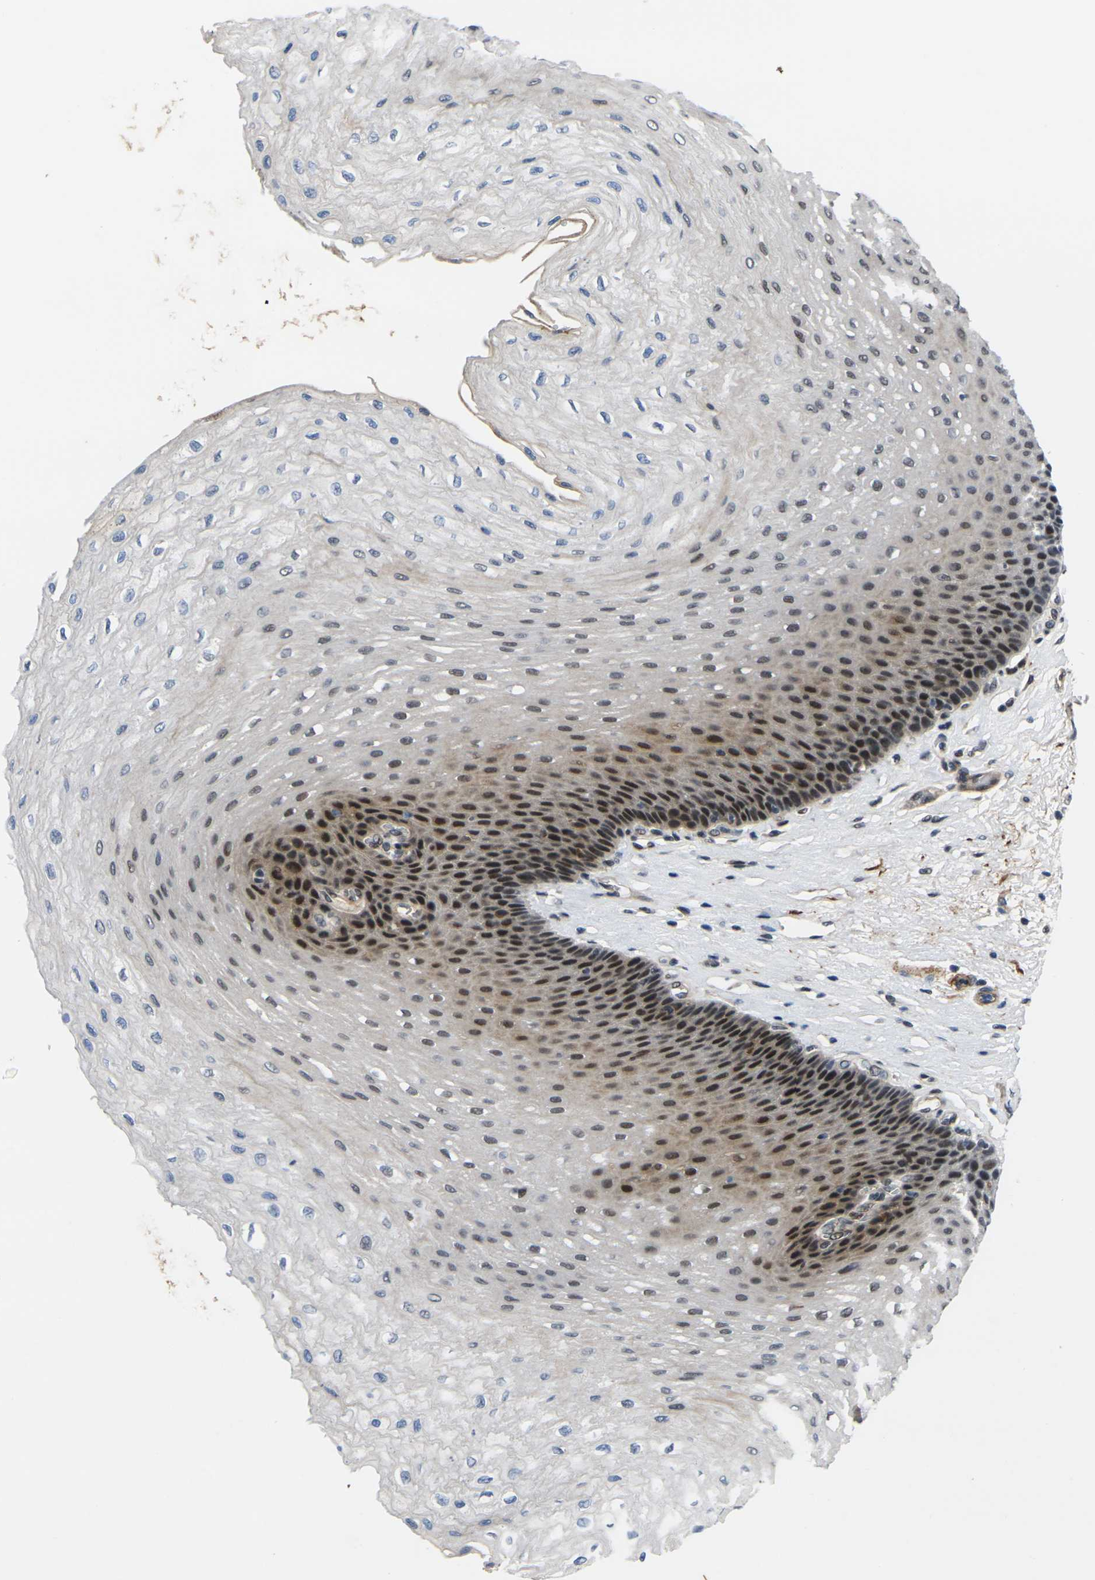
{"staining": {"intensity": "strong", "quantity": "25%-75%", "location": "nuclear"}, "tissue": "esophagus", "cell_type": "Squamous epithelial cells", "image_type": "normal", "snomed": [{"axis": "morphology", "description": "Normal tissue, NOS"}, {"axis": "topography", "description": "Esophagus"}], "caption": "Normal esophagus shows strong nuclear expression in approximately 25%-75% of squamous epithelial cells The staining was performed using DAB, with brown indicating positive protein expression. Nuclei are stained blue with hematoxylin..", "gene": "RBM7", "patient": {"sex": "female", "age": 72}}